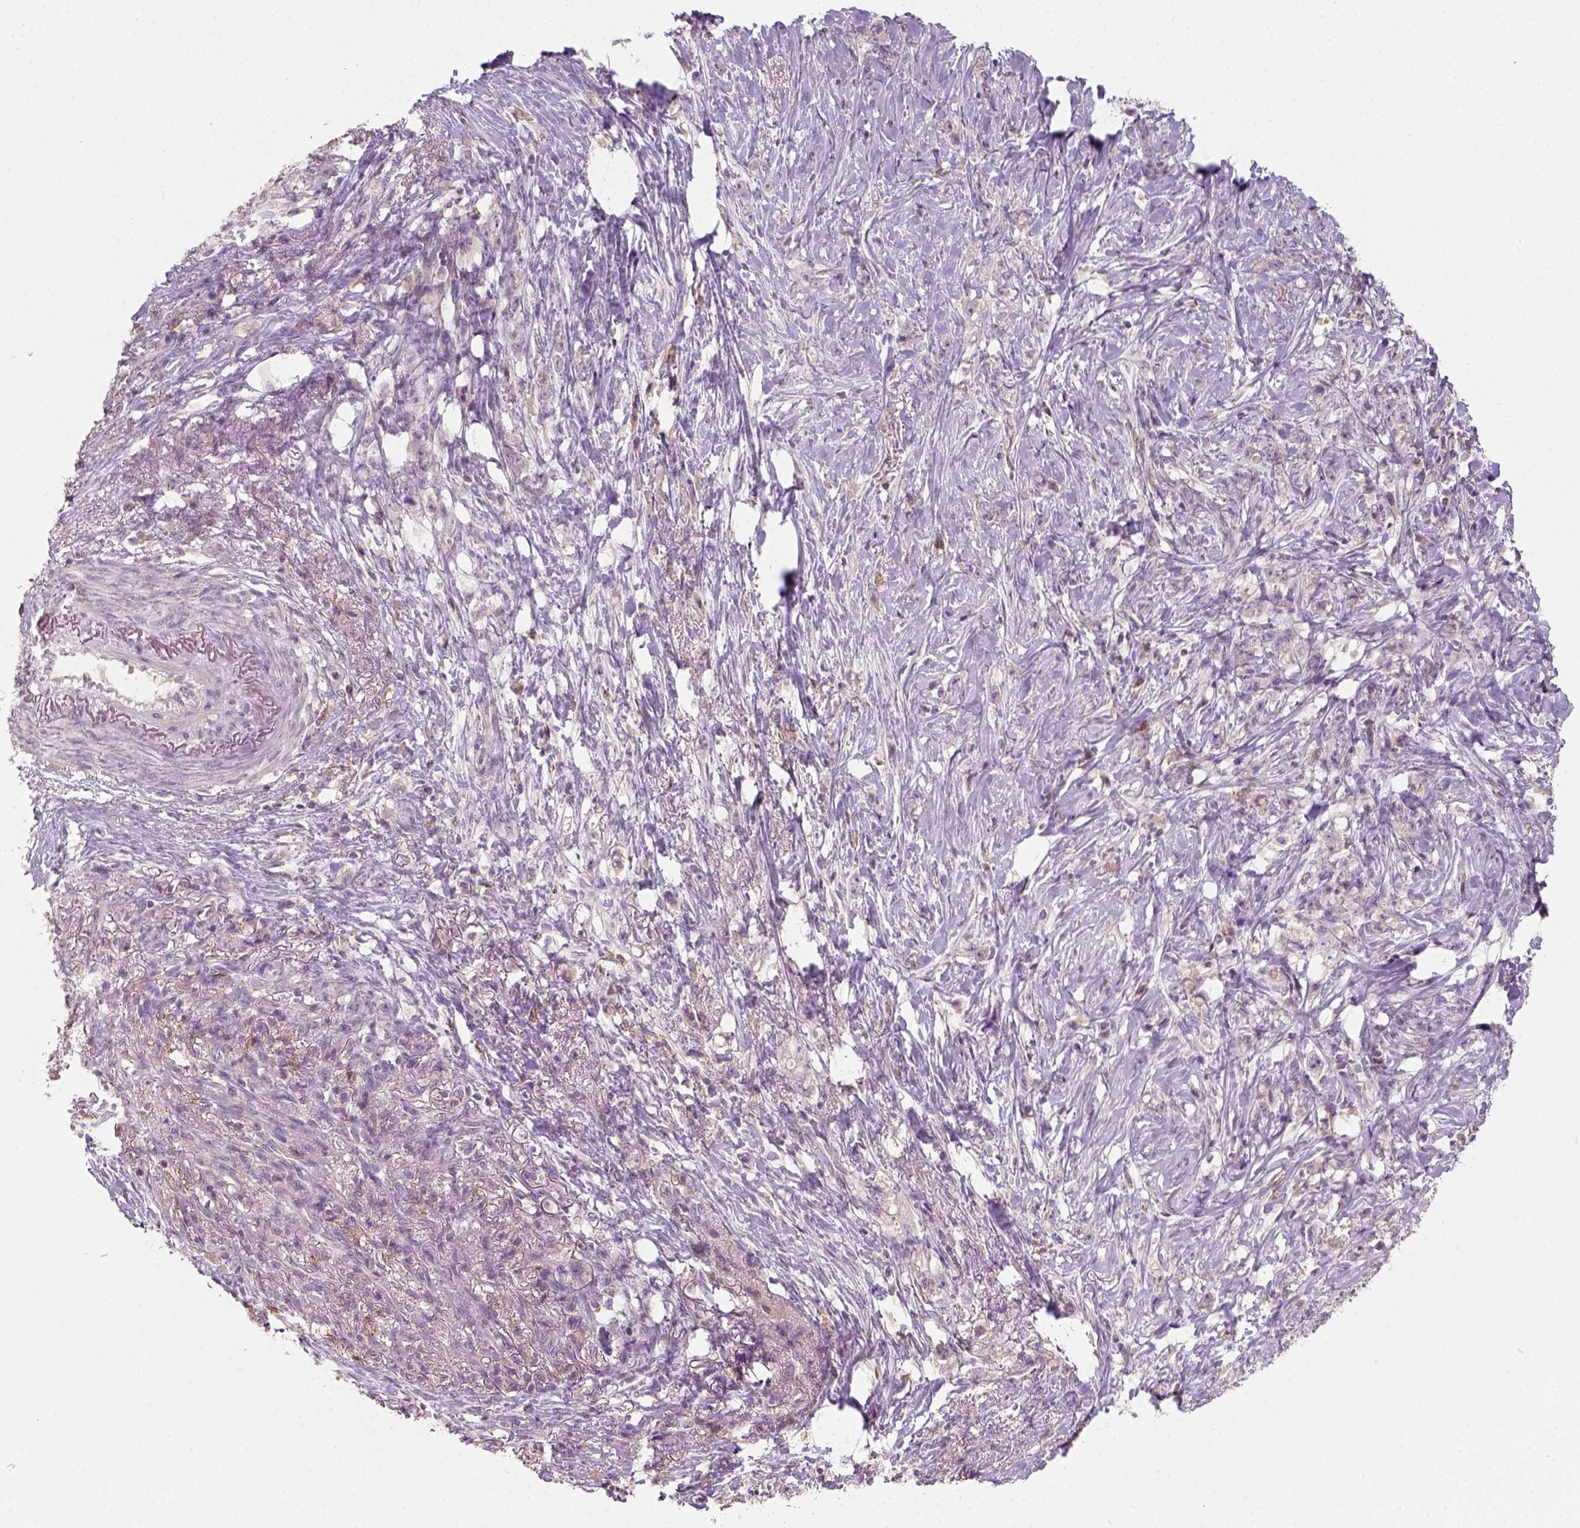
{"staining": {"intensity": "negative", "quantity": "none", "location": "none"}, "tissue": "stomach cancer", "cell_type": "Tumor cells", "image_type": "cancer", "snomed": [{"axis": "morphology", "description": "Adenocarcinoma, NOS"}, {"axis": "topography", "description": "Stomach, lower"}], "caption": "High power microscopy image of an immunohistochemistry (IHC) image of adenocarcinoma (stomach), revealing no significant expression in tumor cells. (DAB immunohistochemistry, high magnification).", "gene": "AQP9", "patient": {"sex": "male", "age": 88}}